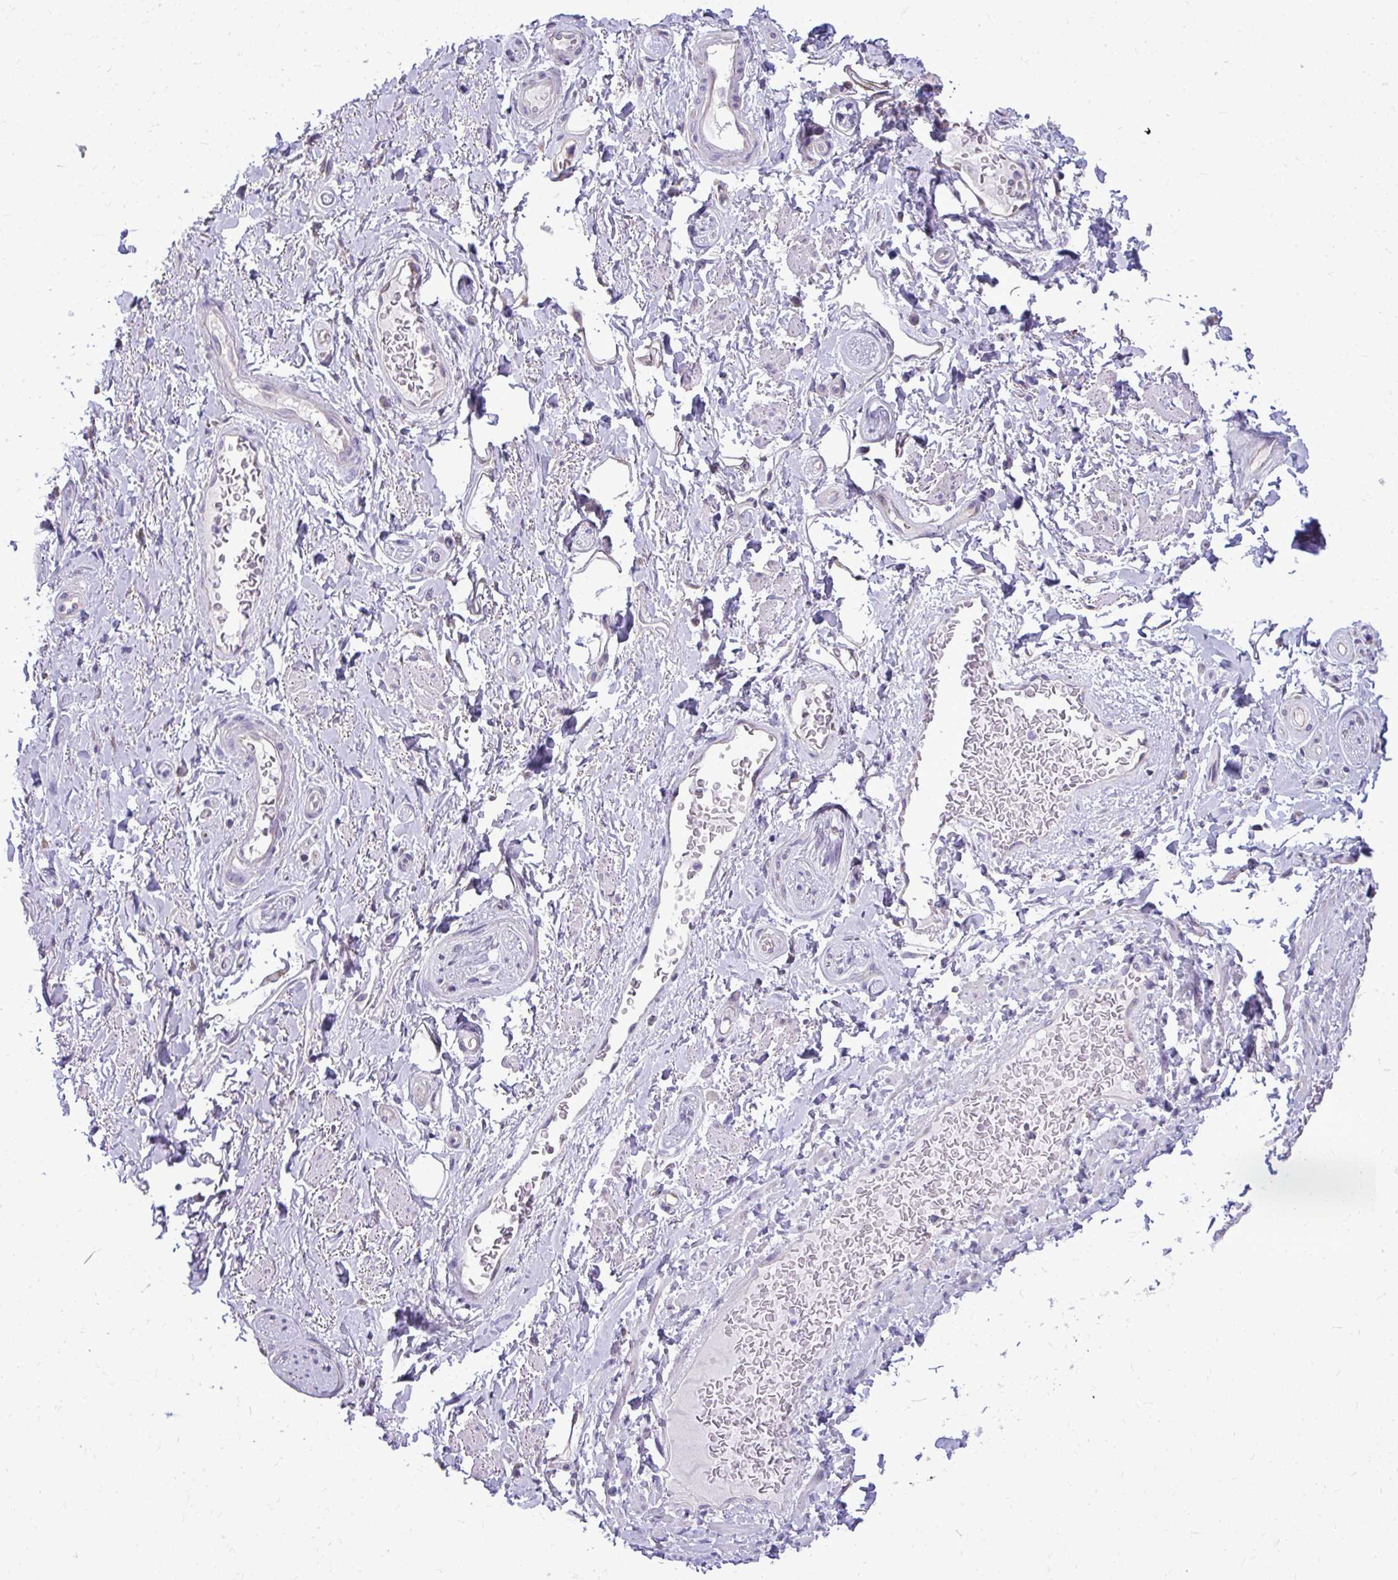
{"staining": {"intensity": "negative", "quantity": "none", "location": "none"}, "tissue": "soft tissue", "cell_type": "Fibroblasts", "image_type": "normal", "snomed": [{"axis": "morphology", "description": "Normal tissue, NOS"}, {"axis": "topography", "description": "Peripheral nerve tissue"}], "caption": "Immunohistochemical staining of unremarkable soft tissue shows no significant staining in fibroblasts.", "gene": "NPPA", "patient": {"sex": "male", "age": 51}}